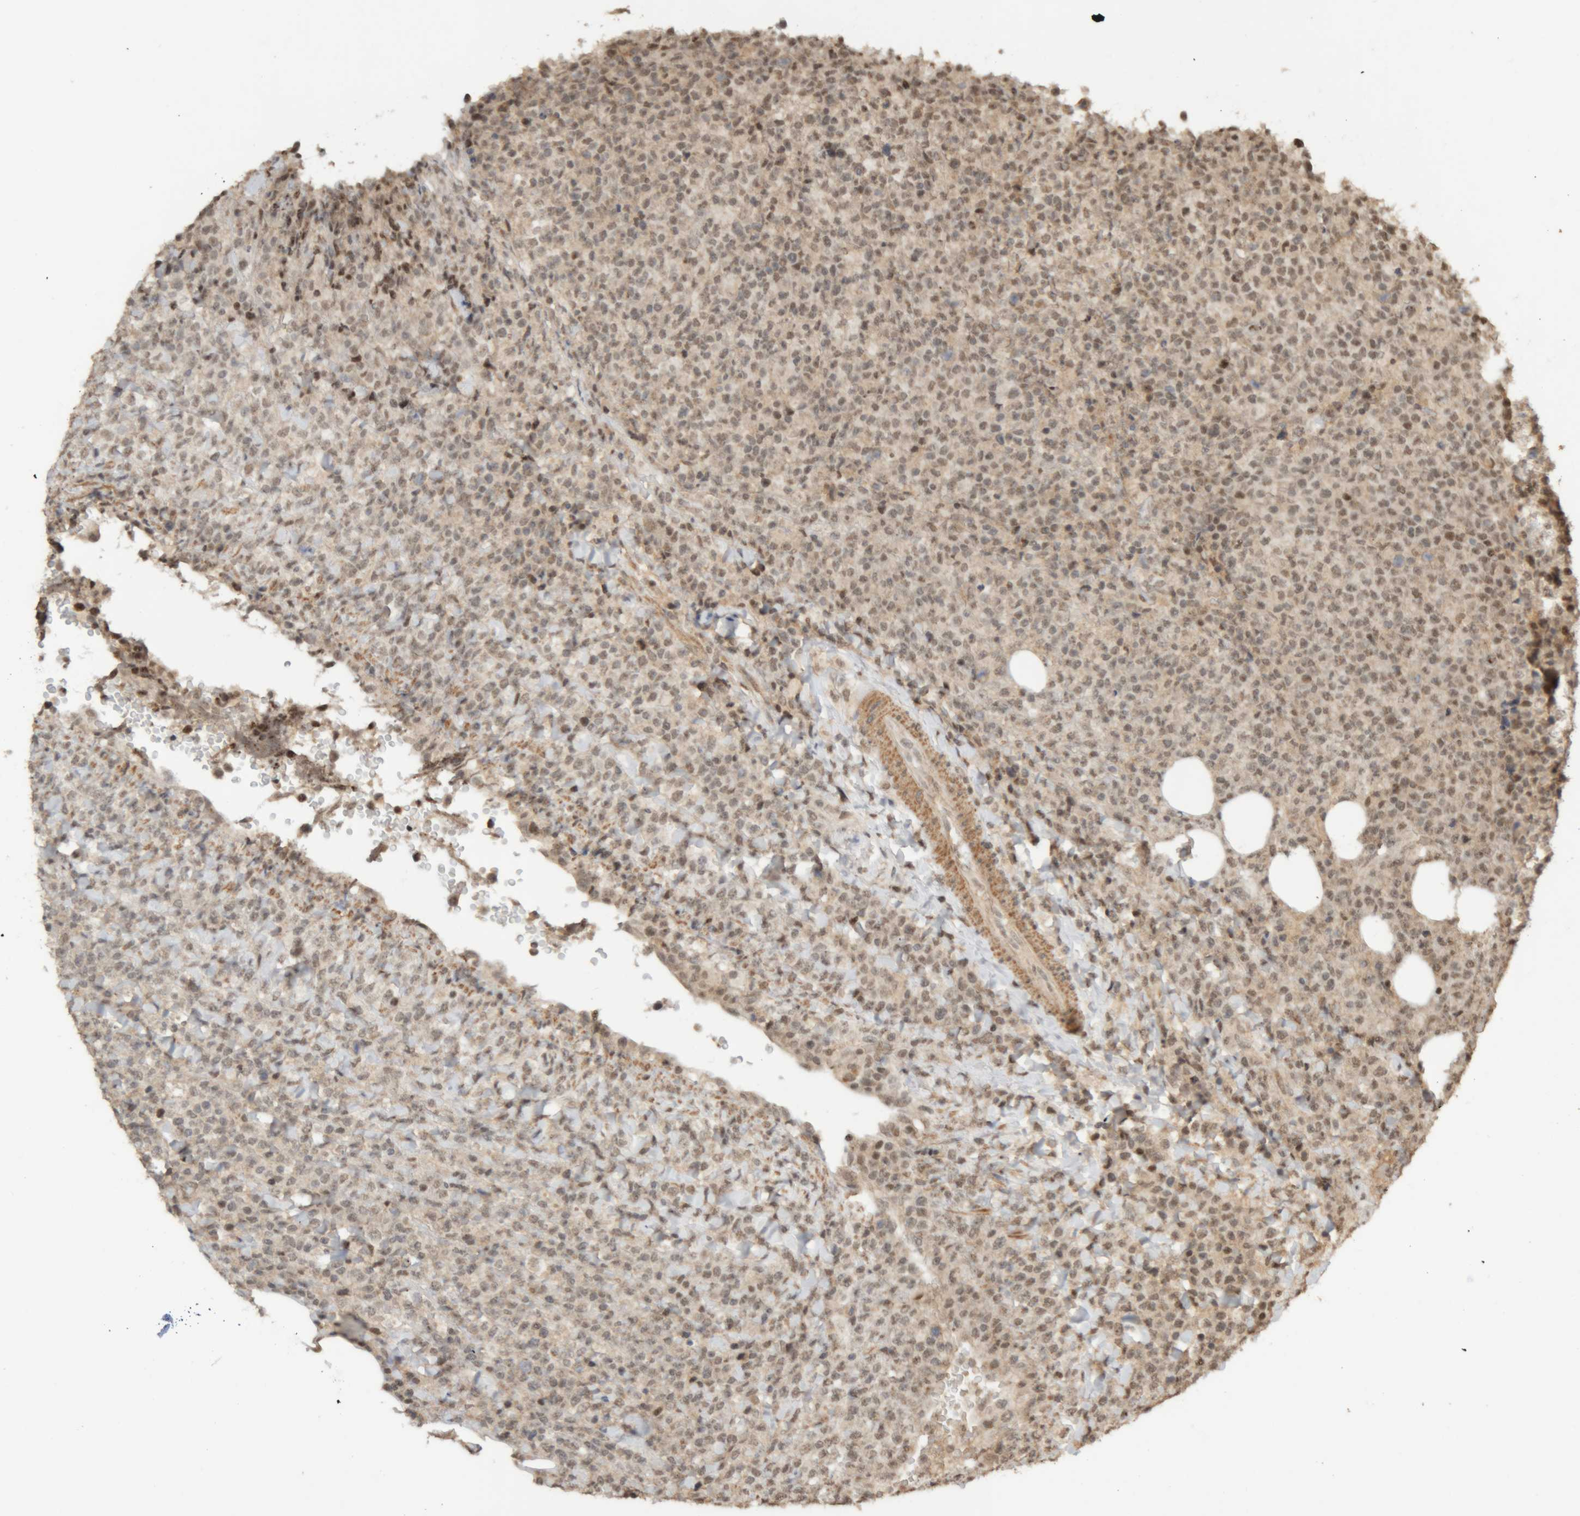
{"staining": {"intensity": "weak", "quantity": "25%-75%", "location": "nuclear"}, "tissue": "lymphoma", "cell_type": "Tumor cells", "image_type": "cancer", "snomed": [{"axis": "morphology", "description": "Malignant lymphoma, non-Hodgkin's type, High grade"}, {"axis": "topography", "description": "Lymph node"}], "caption": "Weak nuclear protein positivity is present in approximately 25%-75% of tumor cells in lymphoma.", "gene": "KEAP1", "patient": {"sex": "male", "age": 13}}